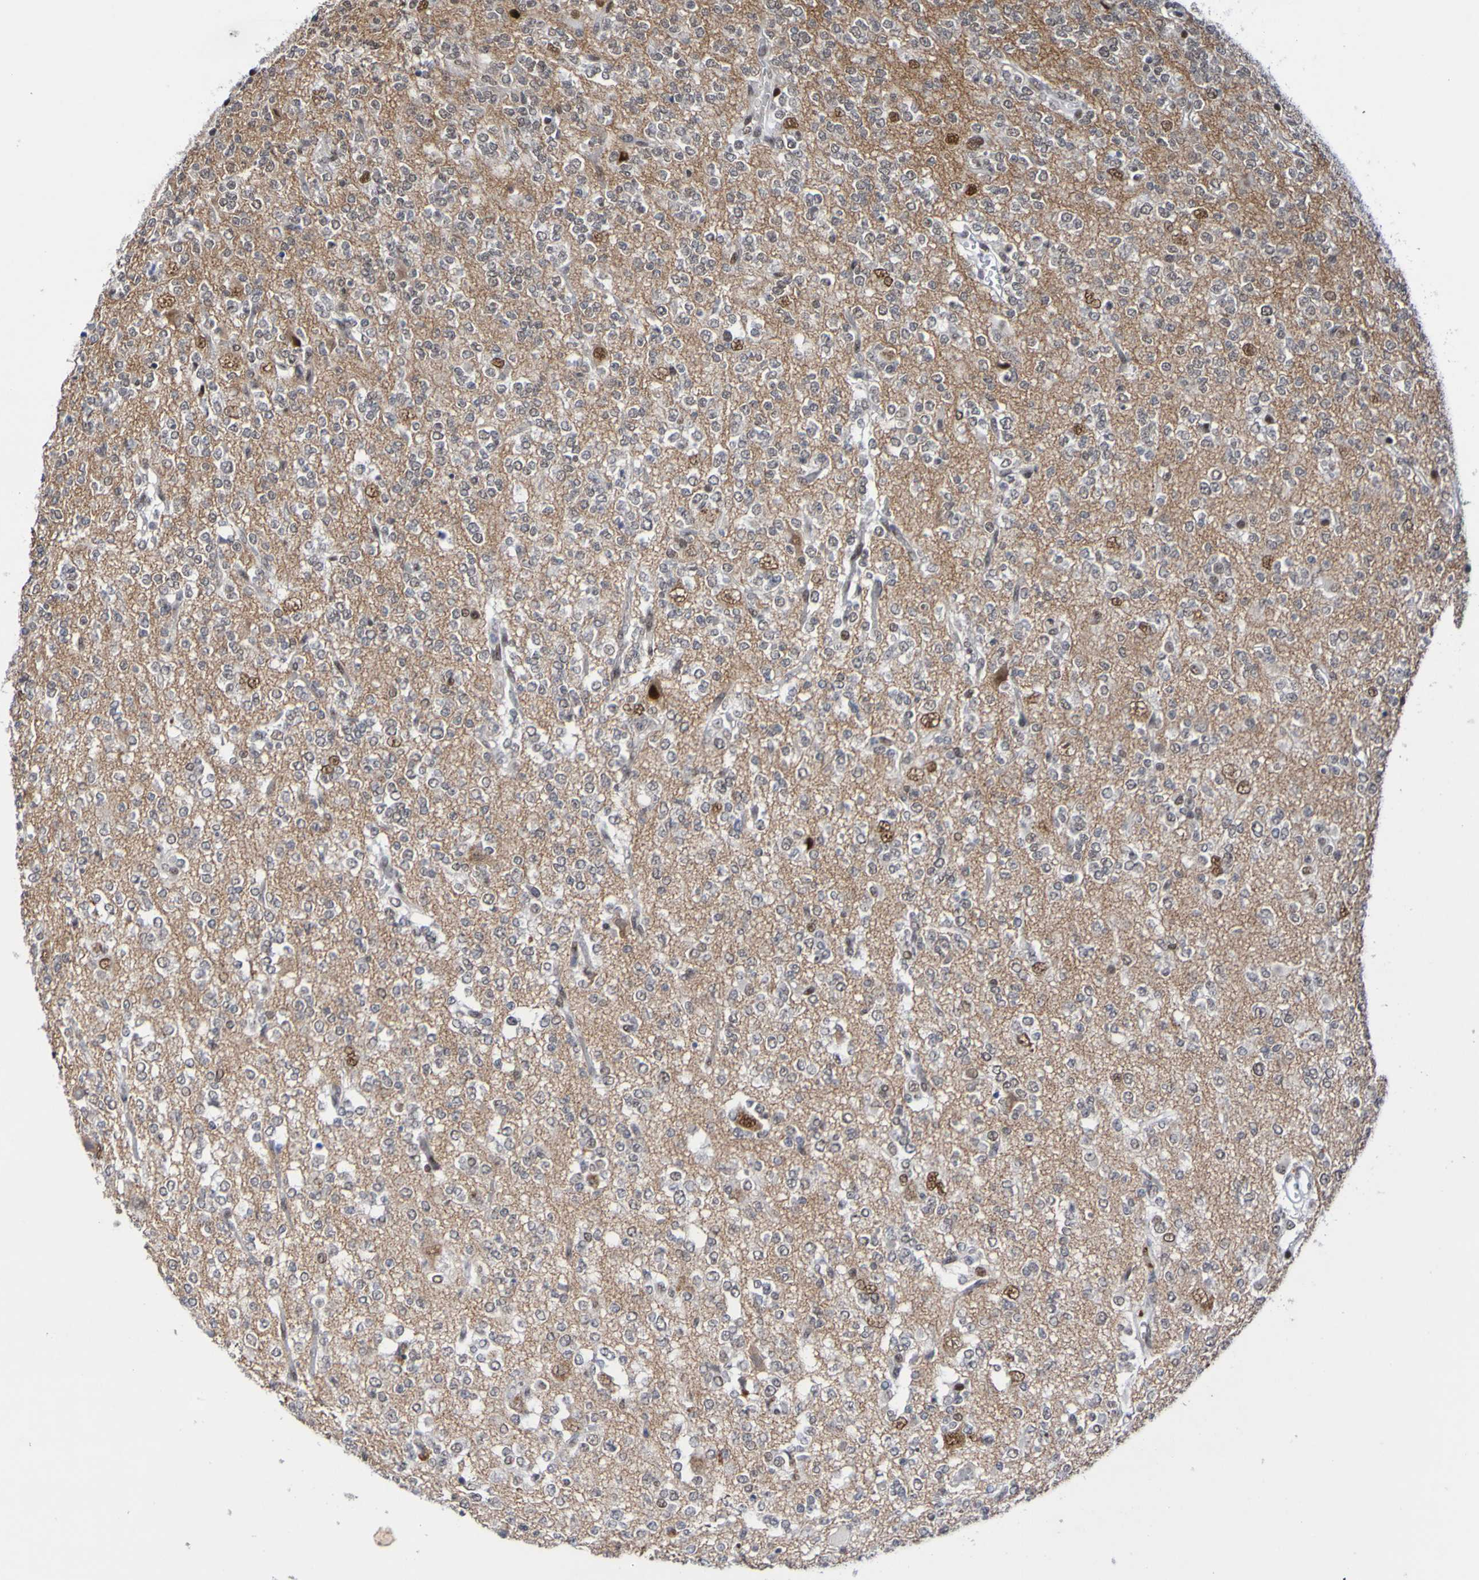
{"staining": {"intensity": "moderate", "quantity": "25%-75%", "location": "nuclear"}, "tissue": "glioma", "cell_type": "Tumor cells", "image_type": "cancer", "snomed": [{"axis": "morphology", "description": "Glioma, malignant, Low grade"}, {"axis": "topography", "description": "Brain"}], "caption": "An IHC image of neoplastic tissue is shown. Protein staining in brown highlights moderate nuclear positivity in malignant low-grade glioma within tumor cells. The staining was performed using DAB, with brown indicating positive protein expression. Nuclei are stained blue with hematoxylin.", "gene": "PCGF1", "patient": {"sex": "male", "age": 38}}